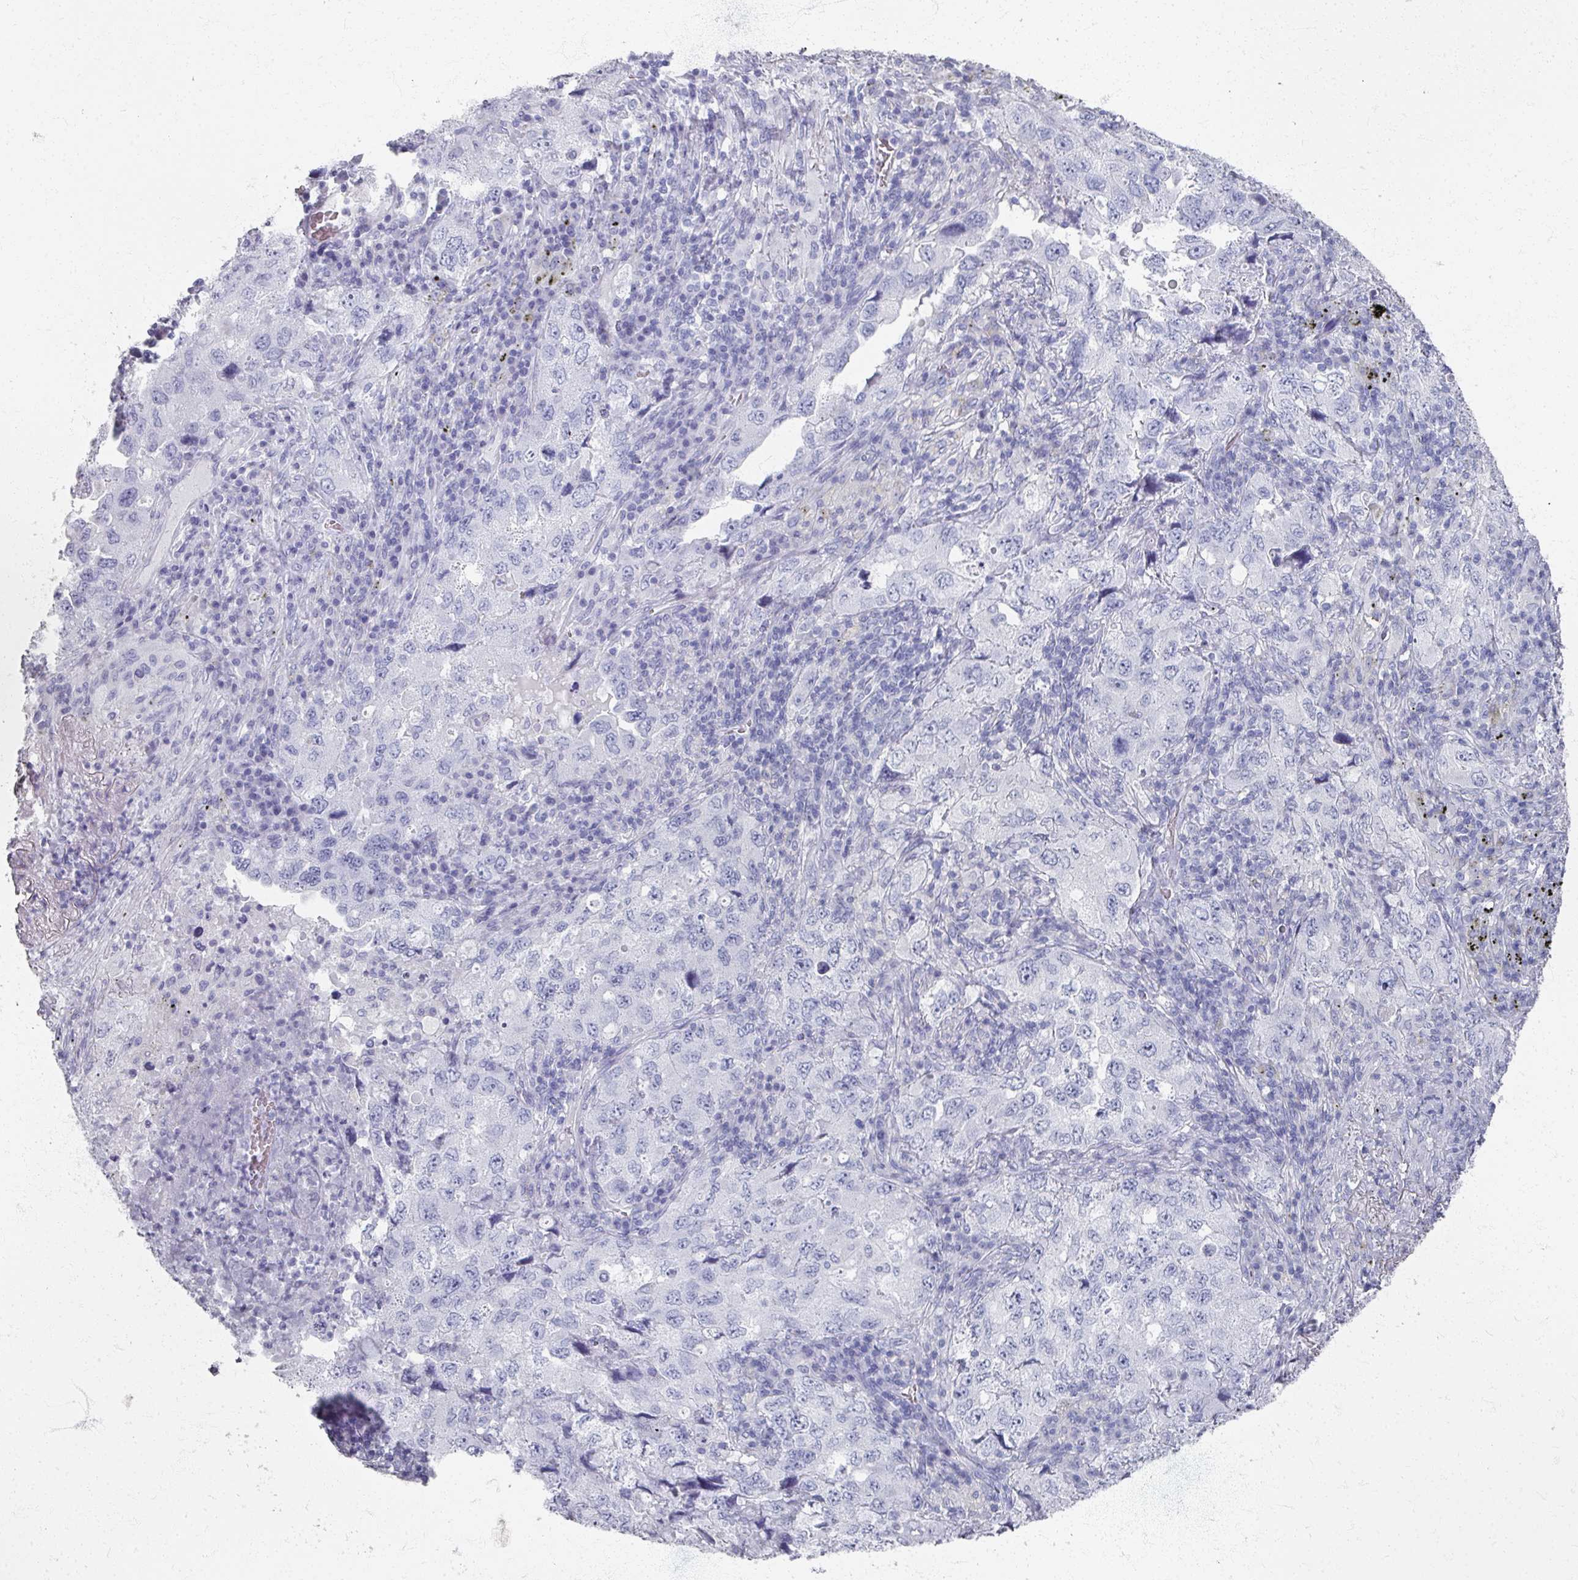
{"staining": {"intensity": "negative", "quantity": "none", "location": "none"}, "tissue": "lung cancer", "cell_type": "Tumor cells", "image_type": "cancer", "snomed": [{"axis": "morphology", "description": "Adenocarcinoma, NOS"}, {"axis": "topography", "description": "Lung"}], "caption": "Lung cancer was stained to show a protein in brown. There is no significant expression in tumor cells.", "gene": "PSKH1", "patient": {"sex": "female", "age": 57}}